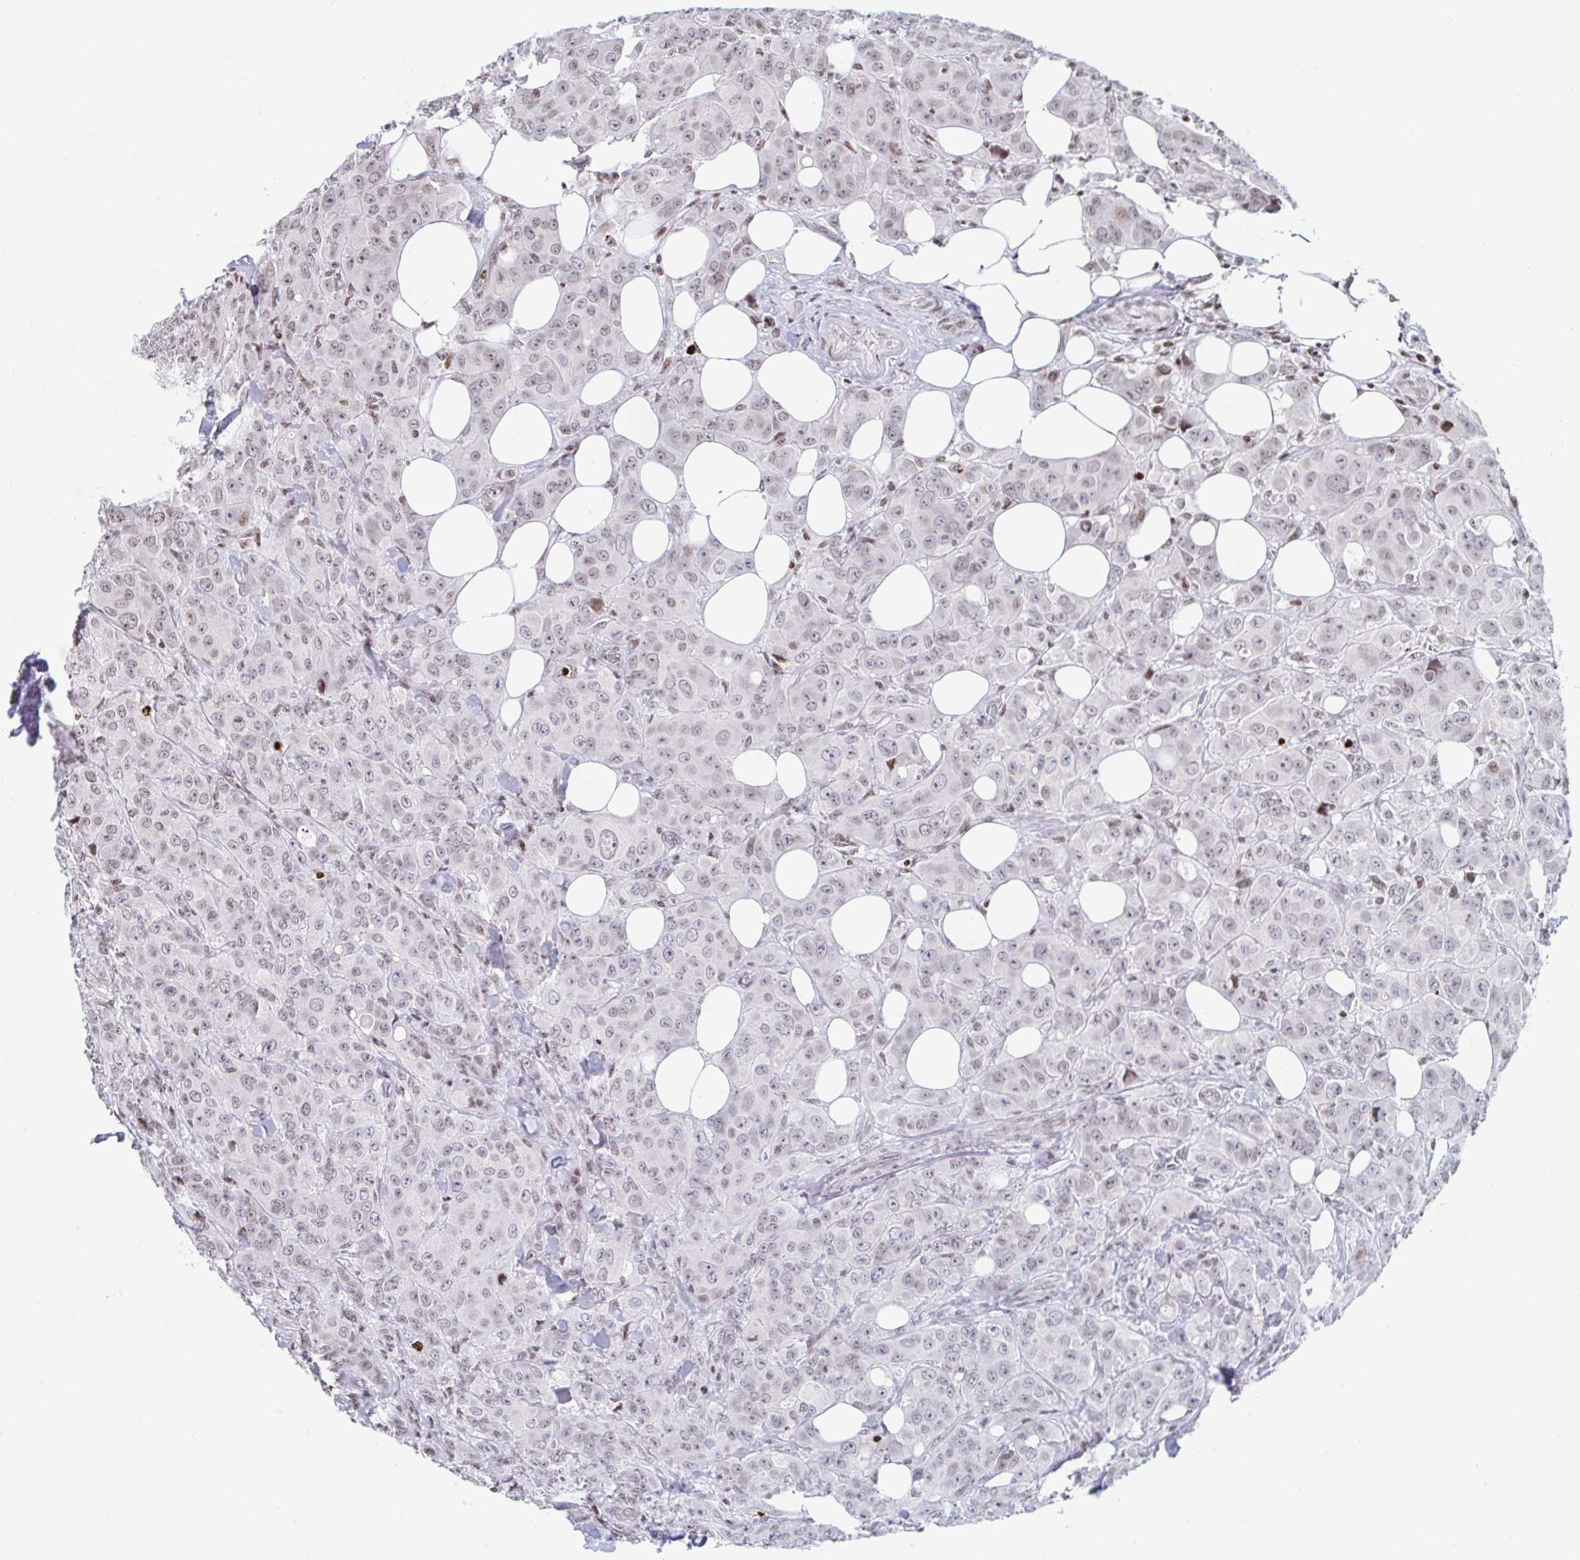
{"staining": {"intensity": "weak", "quantity": "25%-75%", "location": "nuclear"}, "tissue": "breast cancer", "cell_type": "Tumor cells", "image_type": "cancer", "snomed": [{"axis": "morphology", "description": "Normal tissue, NOS"}, {"axis": "morphology", "description": "Duct carcinoma"}, {"axis": "topography", "description": "Breast"}], "caption": "Weak nuclear protein staining is seen in about 25%-75% of tumor cells in invasive ductal carcinoma (breast). (IHC, brightfield microscopy, high magnification).", "gene": "HOXC10", "patient": {"sex": "female", "age": 43}}